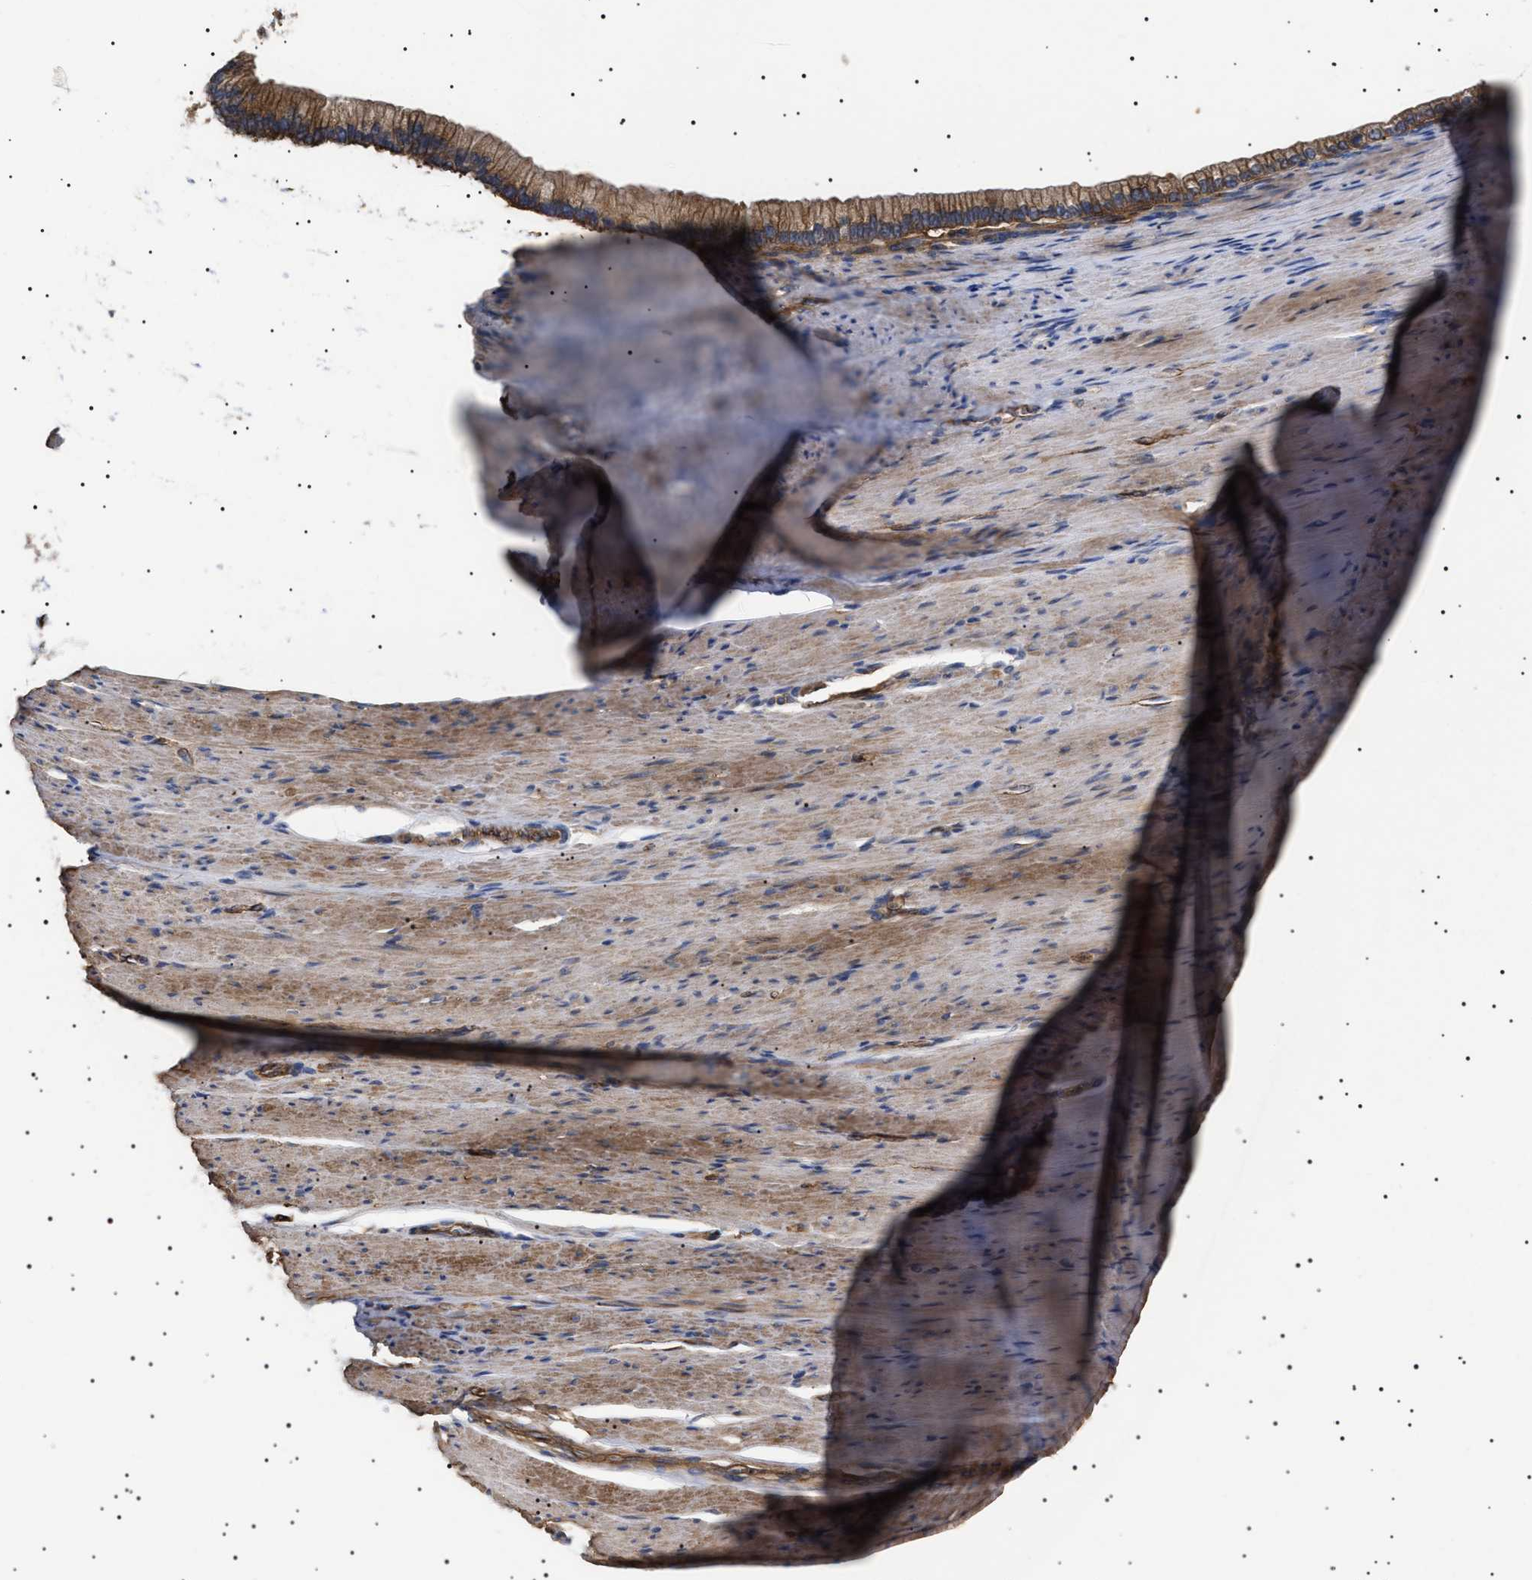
{"staining": {"intensity": "moderate", "quantity": ">75%", "location": "cytoplasmic/membranous"}, "tissue": "pancreatic cancer", "cell_type": "Tumor cells", "image_type": "cancer", "snomed": [{"axis": "morphology", "description": "Adenocarcinoma, NOS"}, {"axis": "topography", "description": "Pancreas"}], "caption": "Immunohistochemistry of adenocarcinoma (pancreatic) reveals medium levels of moderate cytoplasmic/membranous expression in about >75% of tumor cells.", "gene": "TPP2", "patient": {"sex": "male", "age": 69}}